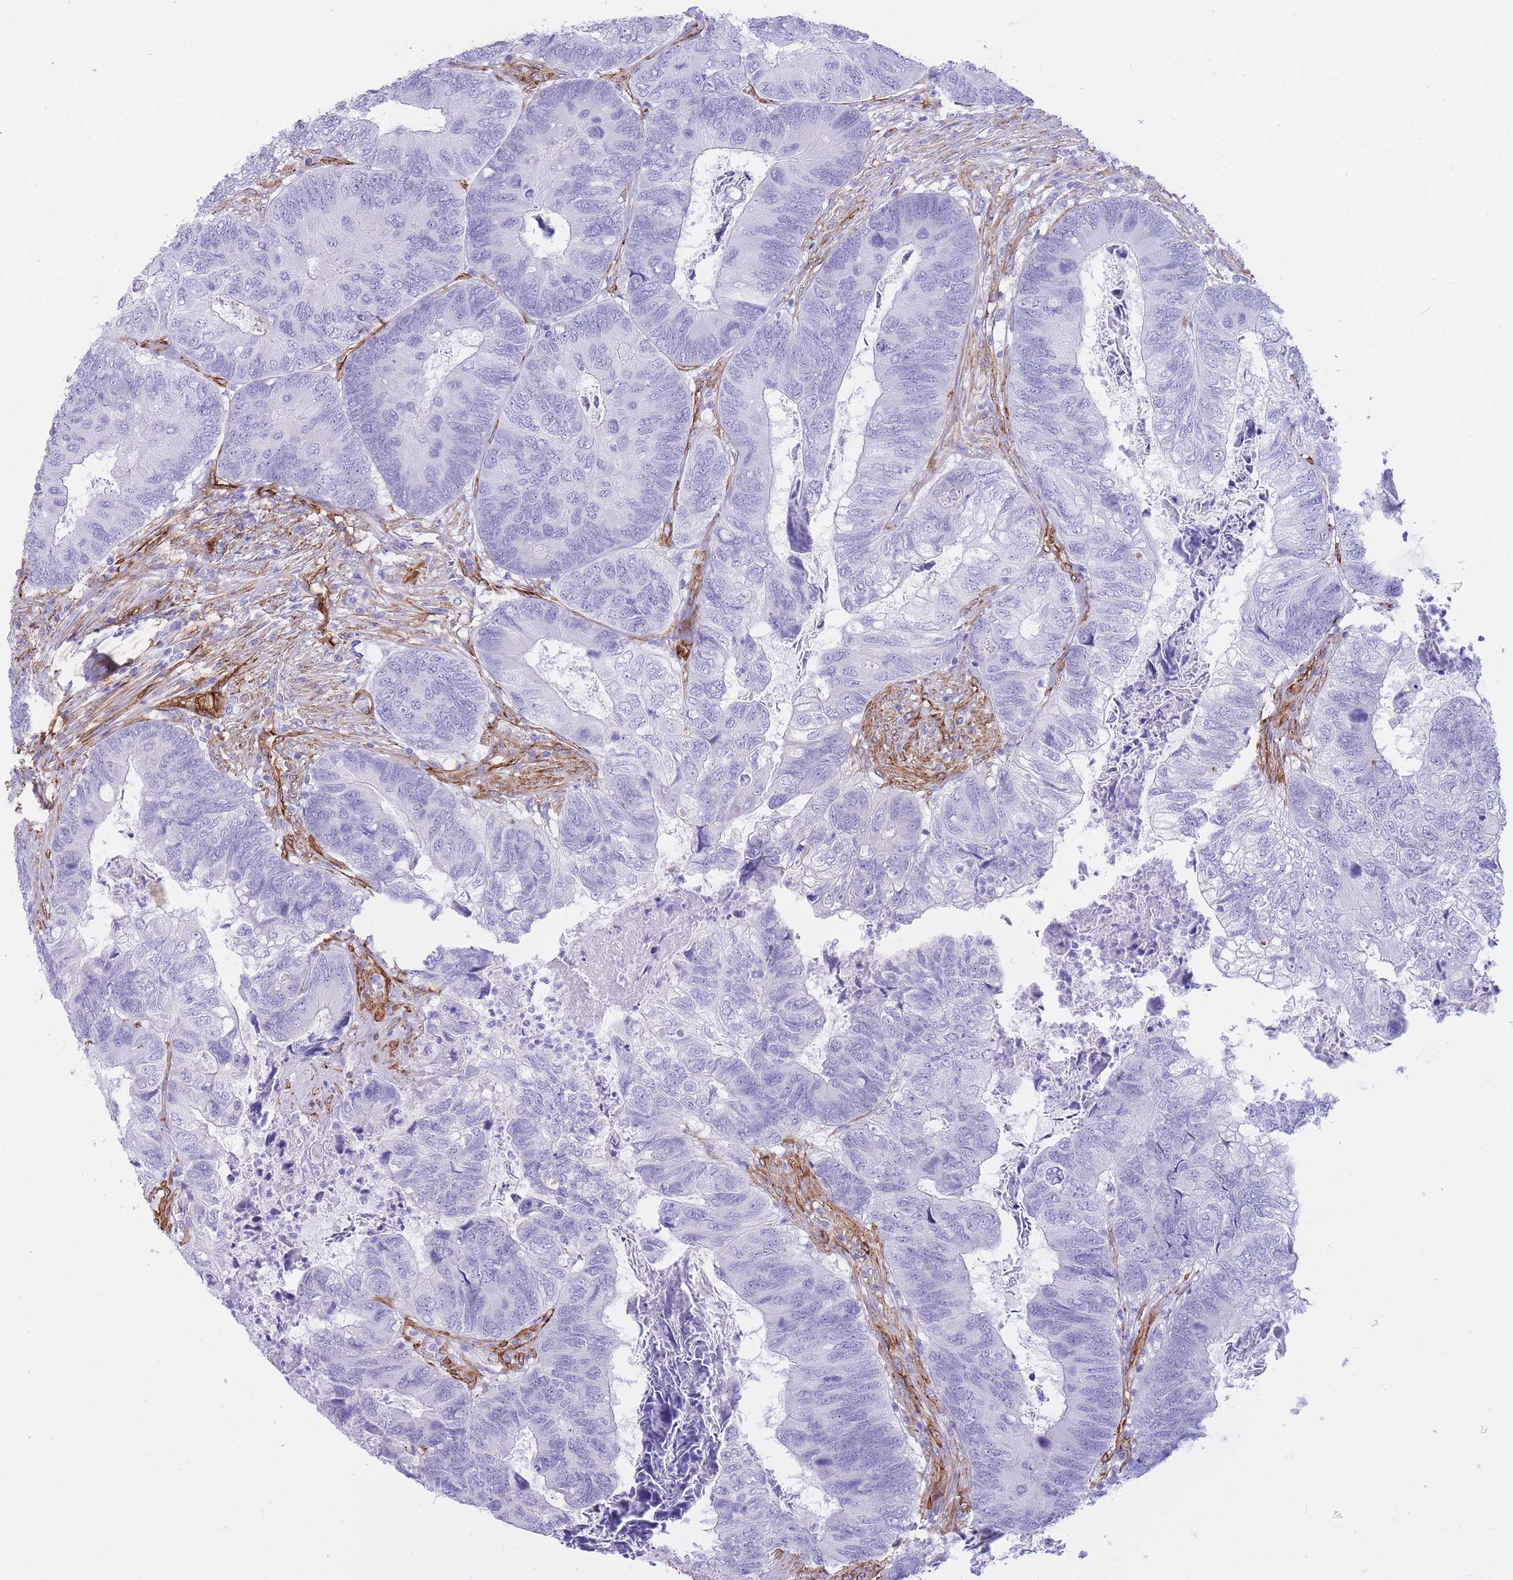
{"staining": {"intensity": "negative", "quantity": "none", "location": "none"}, "tissue": "colorectal cancer", "cell_type": "Tumor cells", "image_type": "cancer", "snomed": [{"axis": "morphology", "description": "Adenocarcinoma, NOS"}, {"axis": "topography", "description": "Colon"}], "caption": "Immunohistochemistry photomicrograph of human colorectal cancer stained for a protein (brown), which exhibits no expression in tumor cells. (DAB (3,3'-diaminobenzidine) immunohistochemistry (IHC) with hematoxylin counter stain).", "gene": "CAVIN1", "patient": {"sex": "female", "age": 67}}